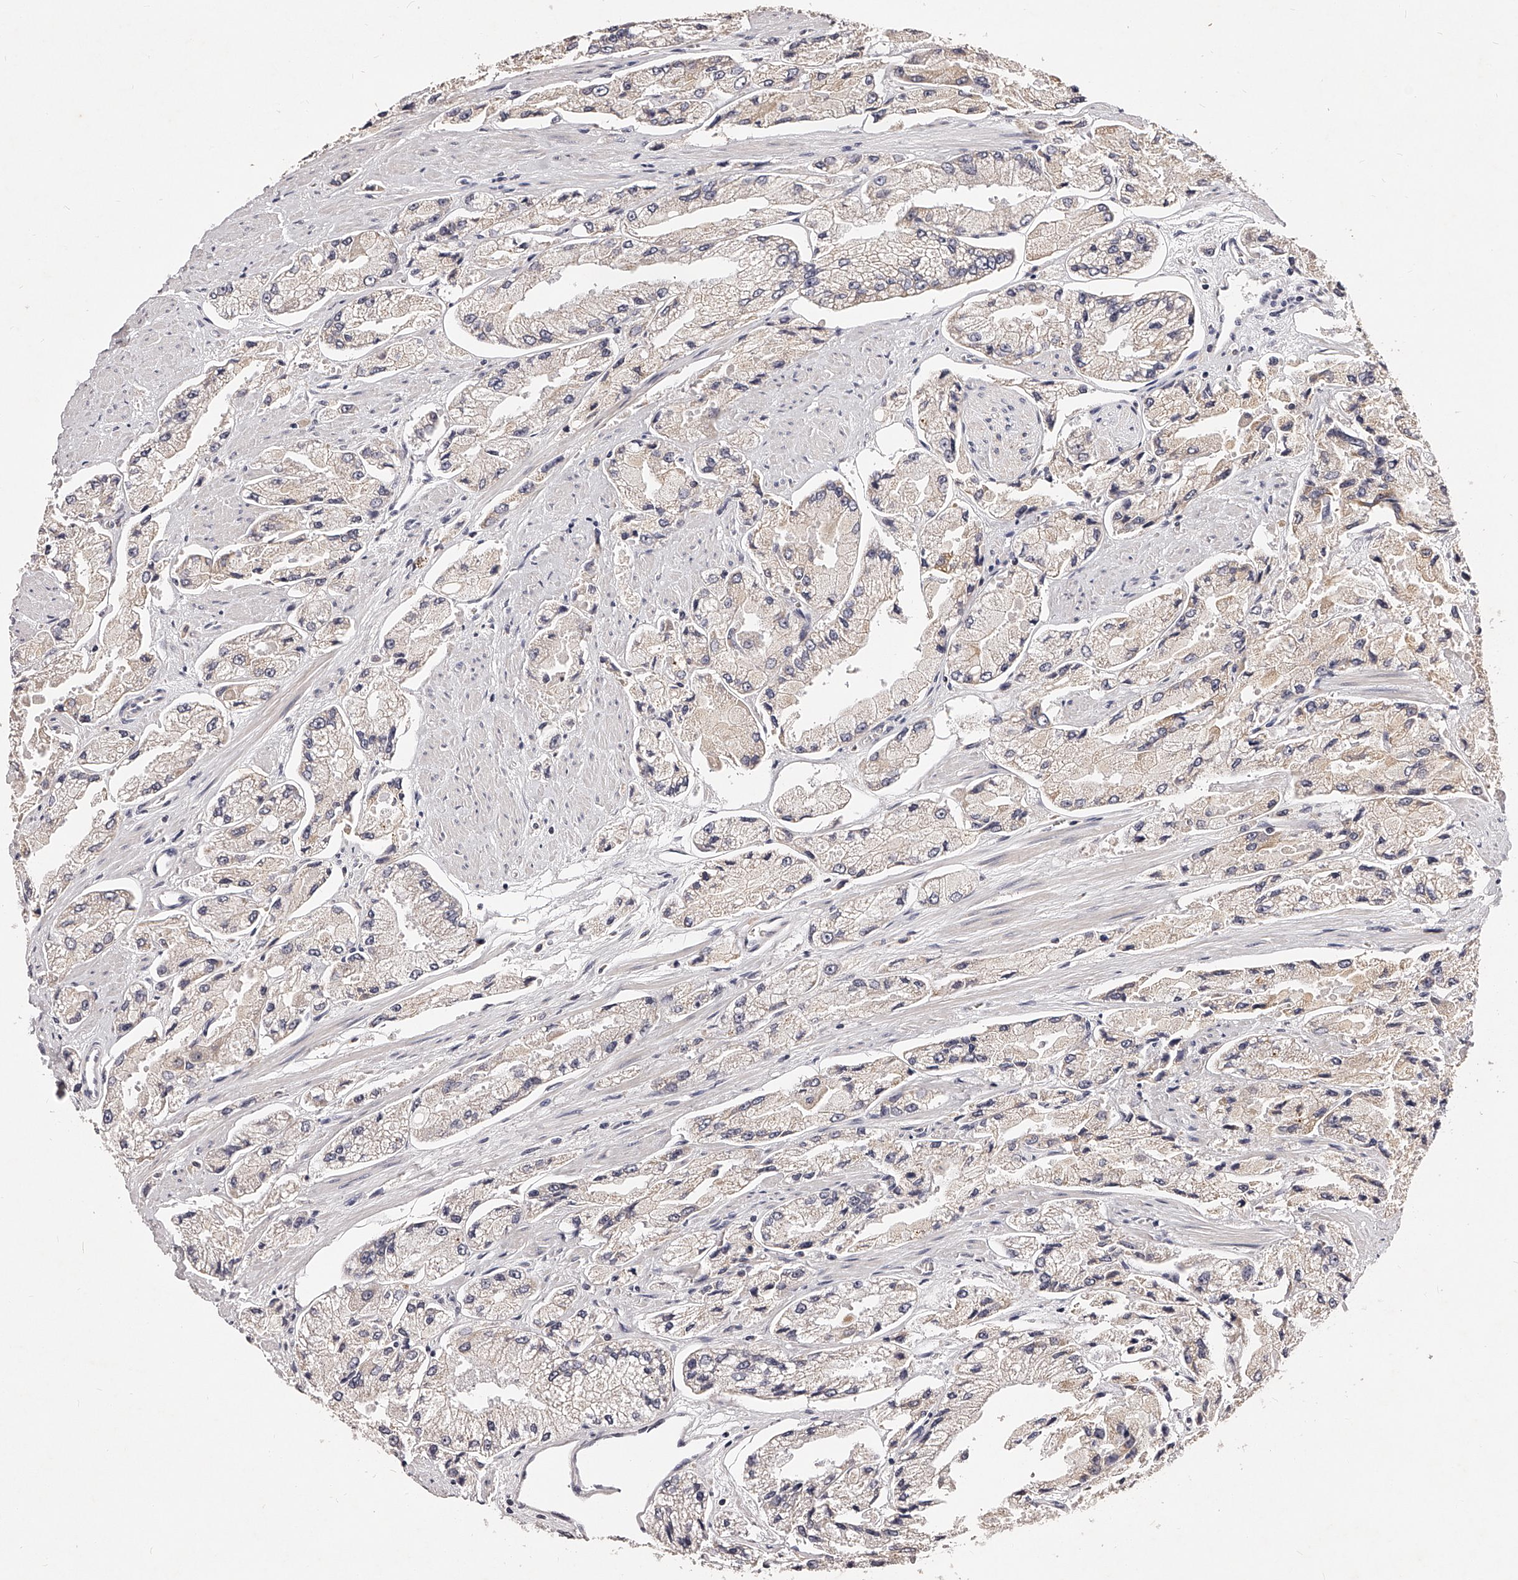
{"staining": {"intensity": "negative", "quantity": "none", "location": "none"}, "tissue": "prostate cancer", "cell_type": "Tumor cells", "image_type": "cancer", "snomed": [{"axis": "morphology", "description": "Adenocarcinoma, High grade"}, {"axis": "topography", "description": "Prostate"}], "caption": "The image reveals no significant staining in tumor cells of prostate cancer. (DAB immunohistochemistry, high magnification).", "gene": "PHACTR1", "patient": {"sex": "male", "age": 58}}